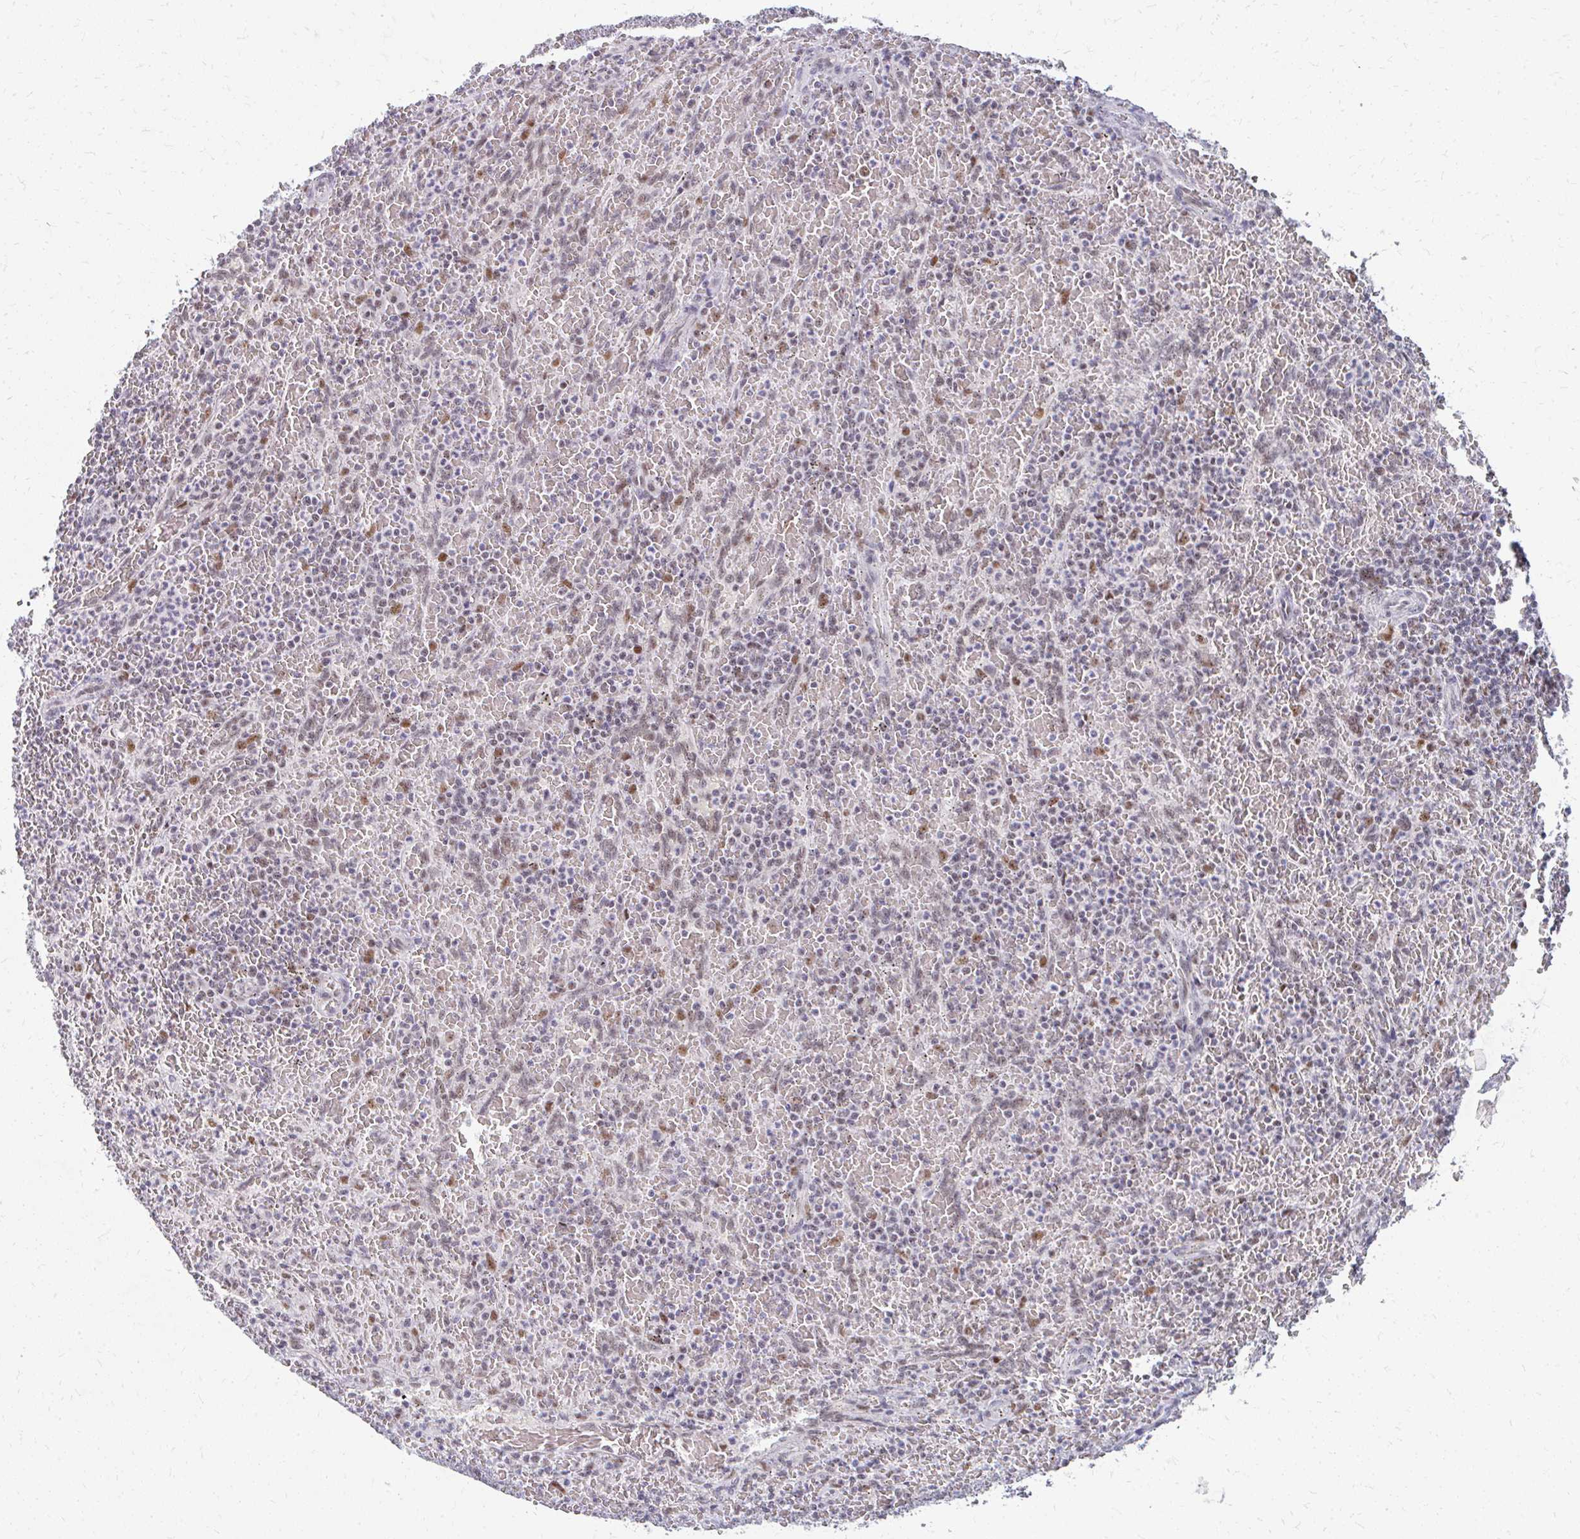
{"staining": {"intensity": "negative", "quantity": "none", "location": "none"}, "tissue": "lymphoma", "cell_type": "Tumor cells", "image_type": "cancer", "snomed": [{"axis": "morphology", "description": "Malignant lymphoma, non-Hodgkin's type, Low grade"}, {"axis": "topography", "description": "Spleen"}], "caption": "A histopathology image of lymphoma stained for a protein demonstrates no brown staining in tumor cells.", "gene": "GTF2H1", "patient": {"sex": "female", "age": 64}}